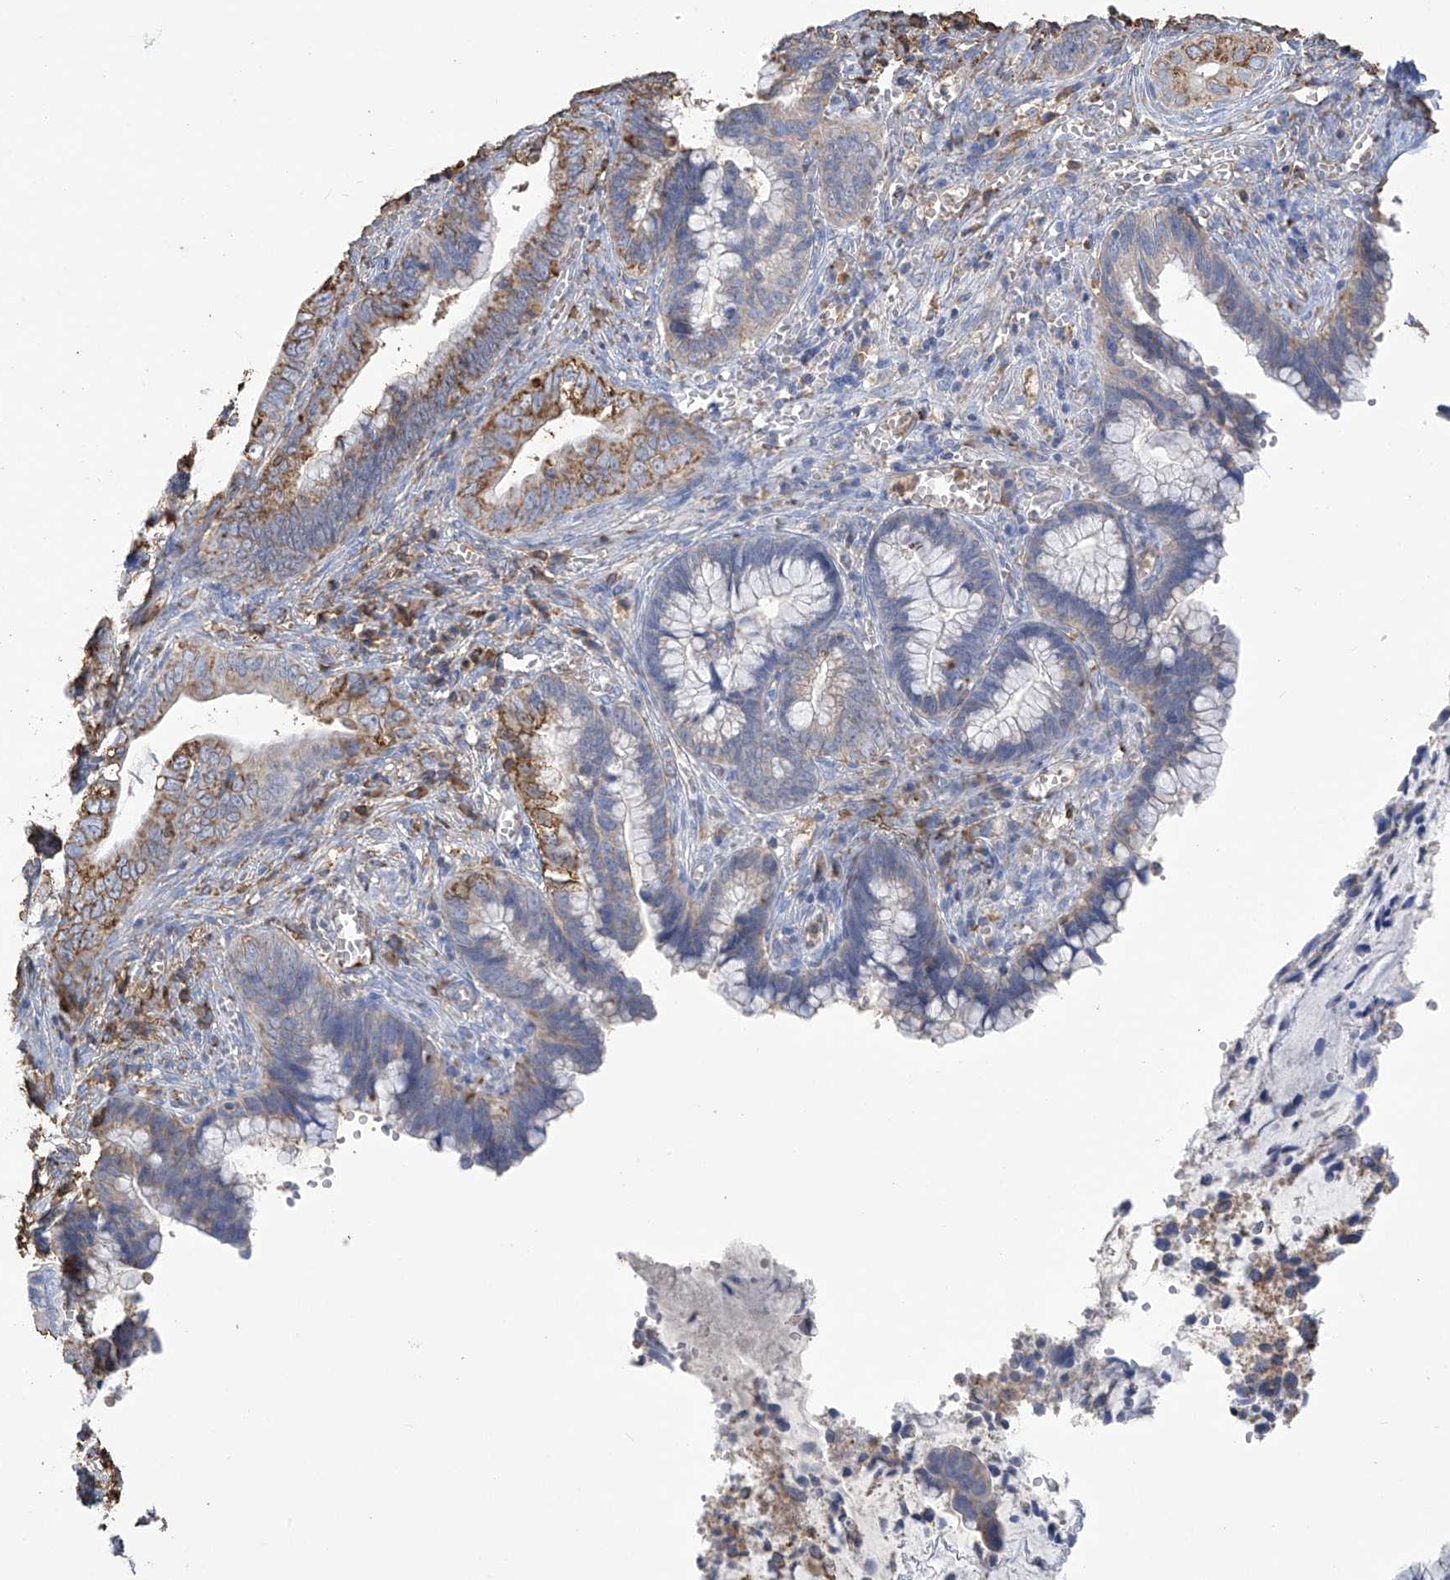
{"staining": {"intensity": "moderate", "quantity": "<25%", "location": "cytoplasmic/membranous"}, "tissue": "cervical cancer", "cell_type": "Tumor cells", "image_type": "cancer", "snomed": [{"axis": "morphology", "description": "Adenocarcinoma, NOS"}, {"axis": "topography", "description": "Cervix"}], "caption": "This image displays cervical adenocarcinoma stained with IHC to label a protein in brown. The cytoplasmic/membranous of tumor cells show moderate positivity for the protein. Nuclei are counter-stained blue.", "gene": "OGT", "patient": {"sex": "female", "age": 44}}